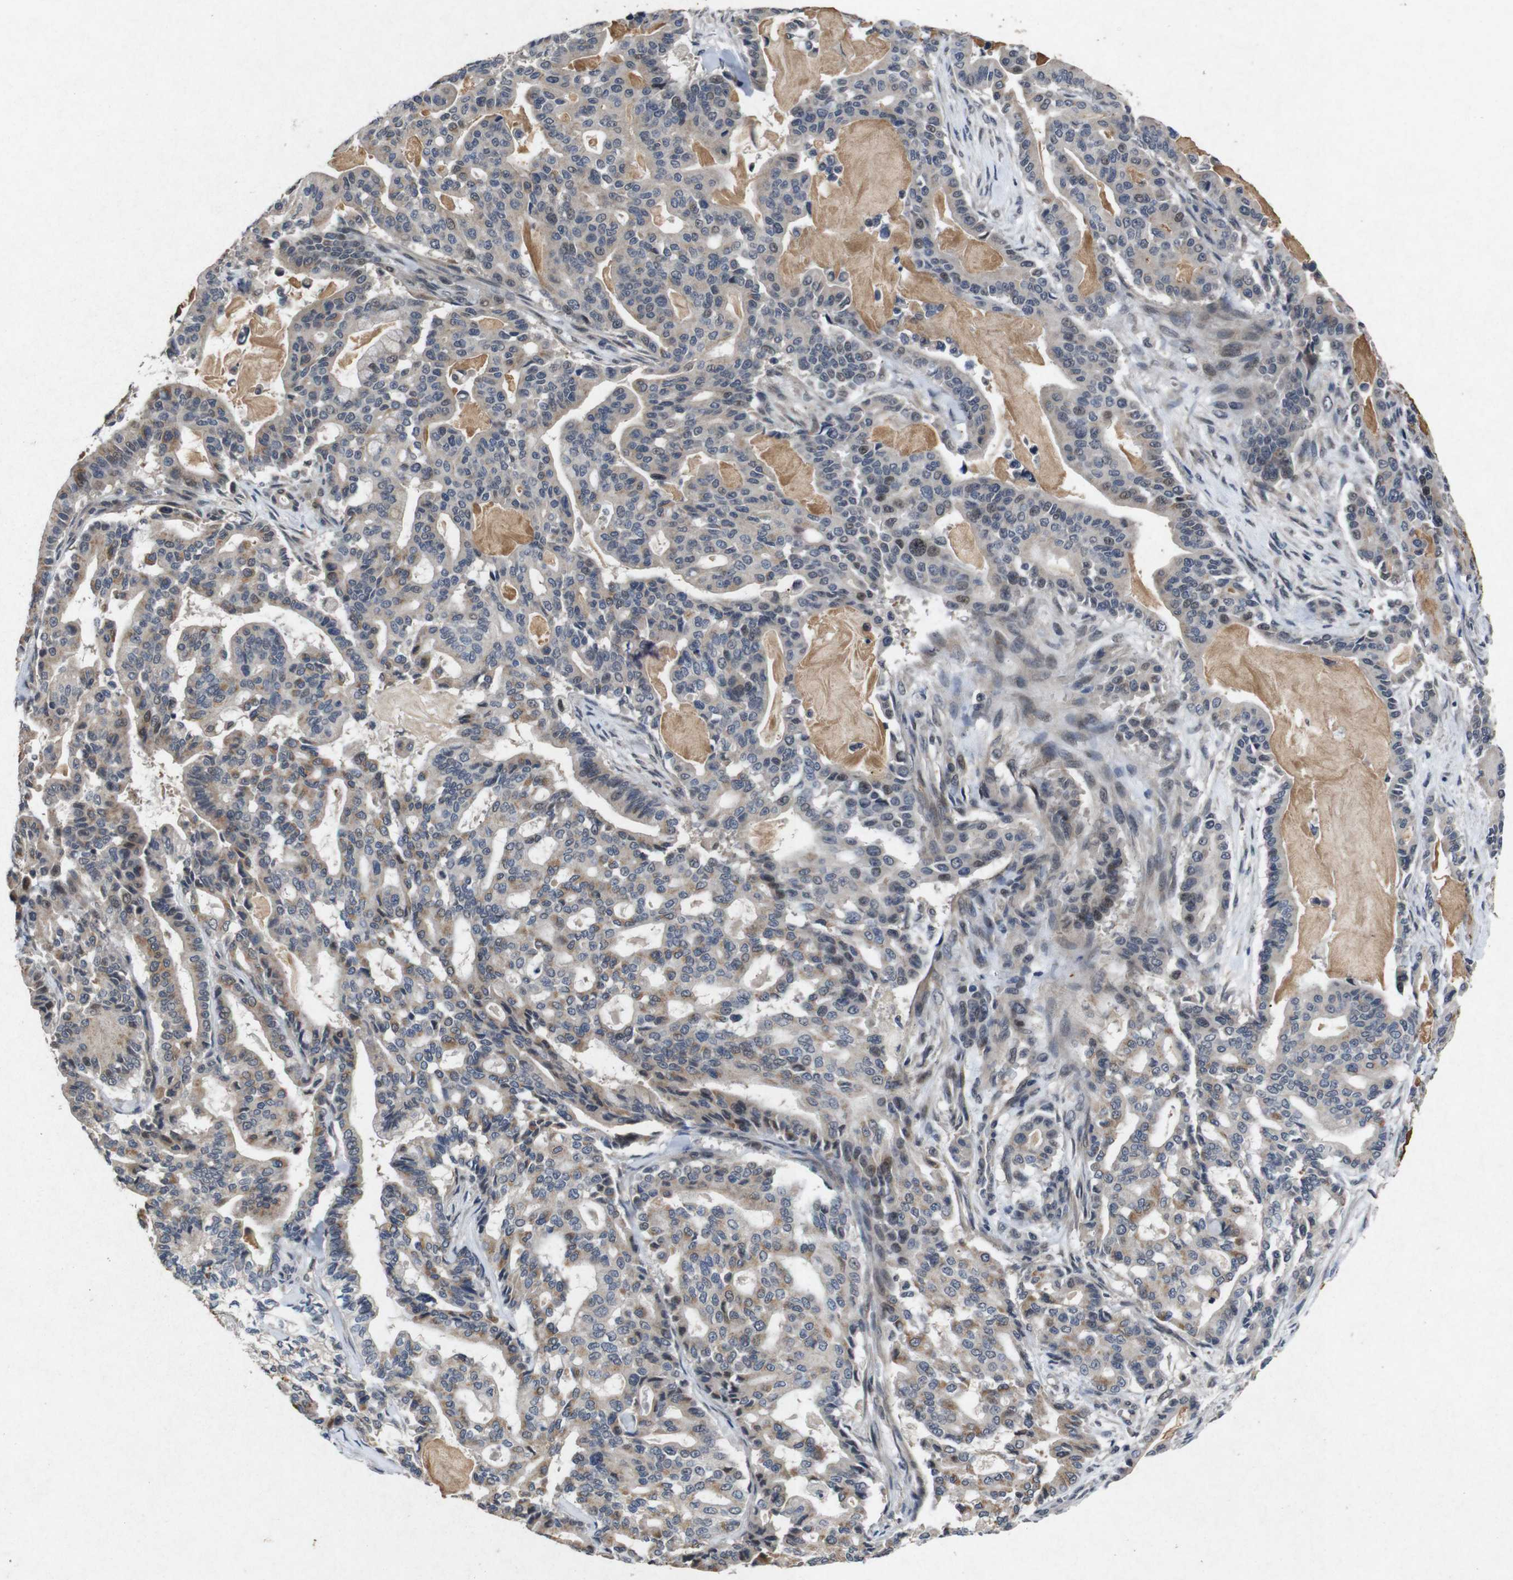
{"staining": {"intensity": "moderate", "quantity": "<25%", "location": "cytoplasmic/membranous,nuclear"}, "tissue": "pancreatic cancer", "cell_type": "Tumor cells", "image_type": "cancer", "snomed": [{"axis": "morphology", "description": "Adenocarcinoma, NOS"}, {"axis": "topography", "description": "Pancreas"}], "caption": "A photomicrograph of human pancreatic cancer (adenocarcinoma) stained for a protein reveals moderate cytoplasmic/membranous and nuclear brown staining in tumor cells. The staining was performed using DAB (3,3'-diaminobenzidine), with brown indicating positive protein expression. Nuclei are stained blue with hematoxylin.", "gene": "AKT3", "patient": {"sex": "male", "age": 63}}